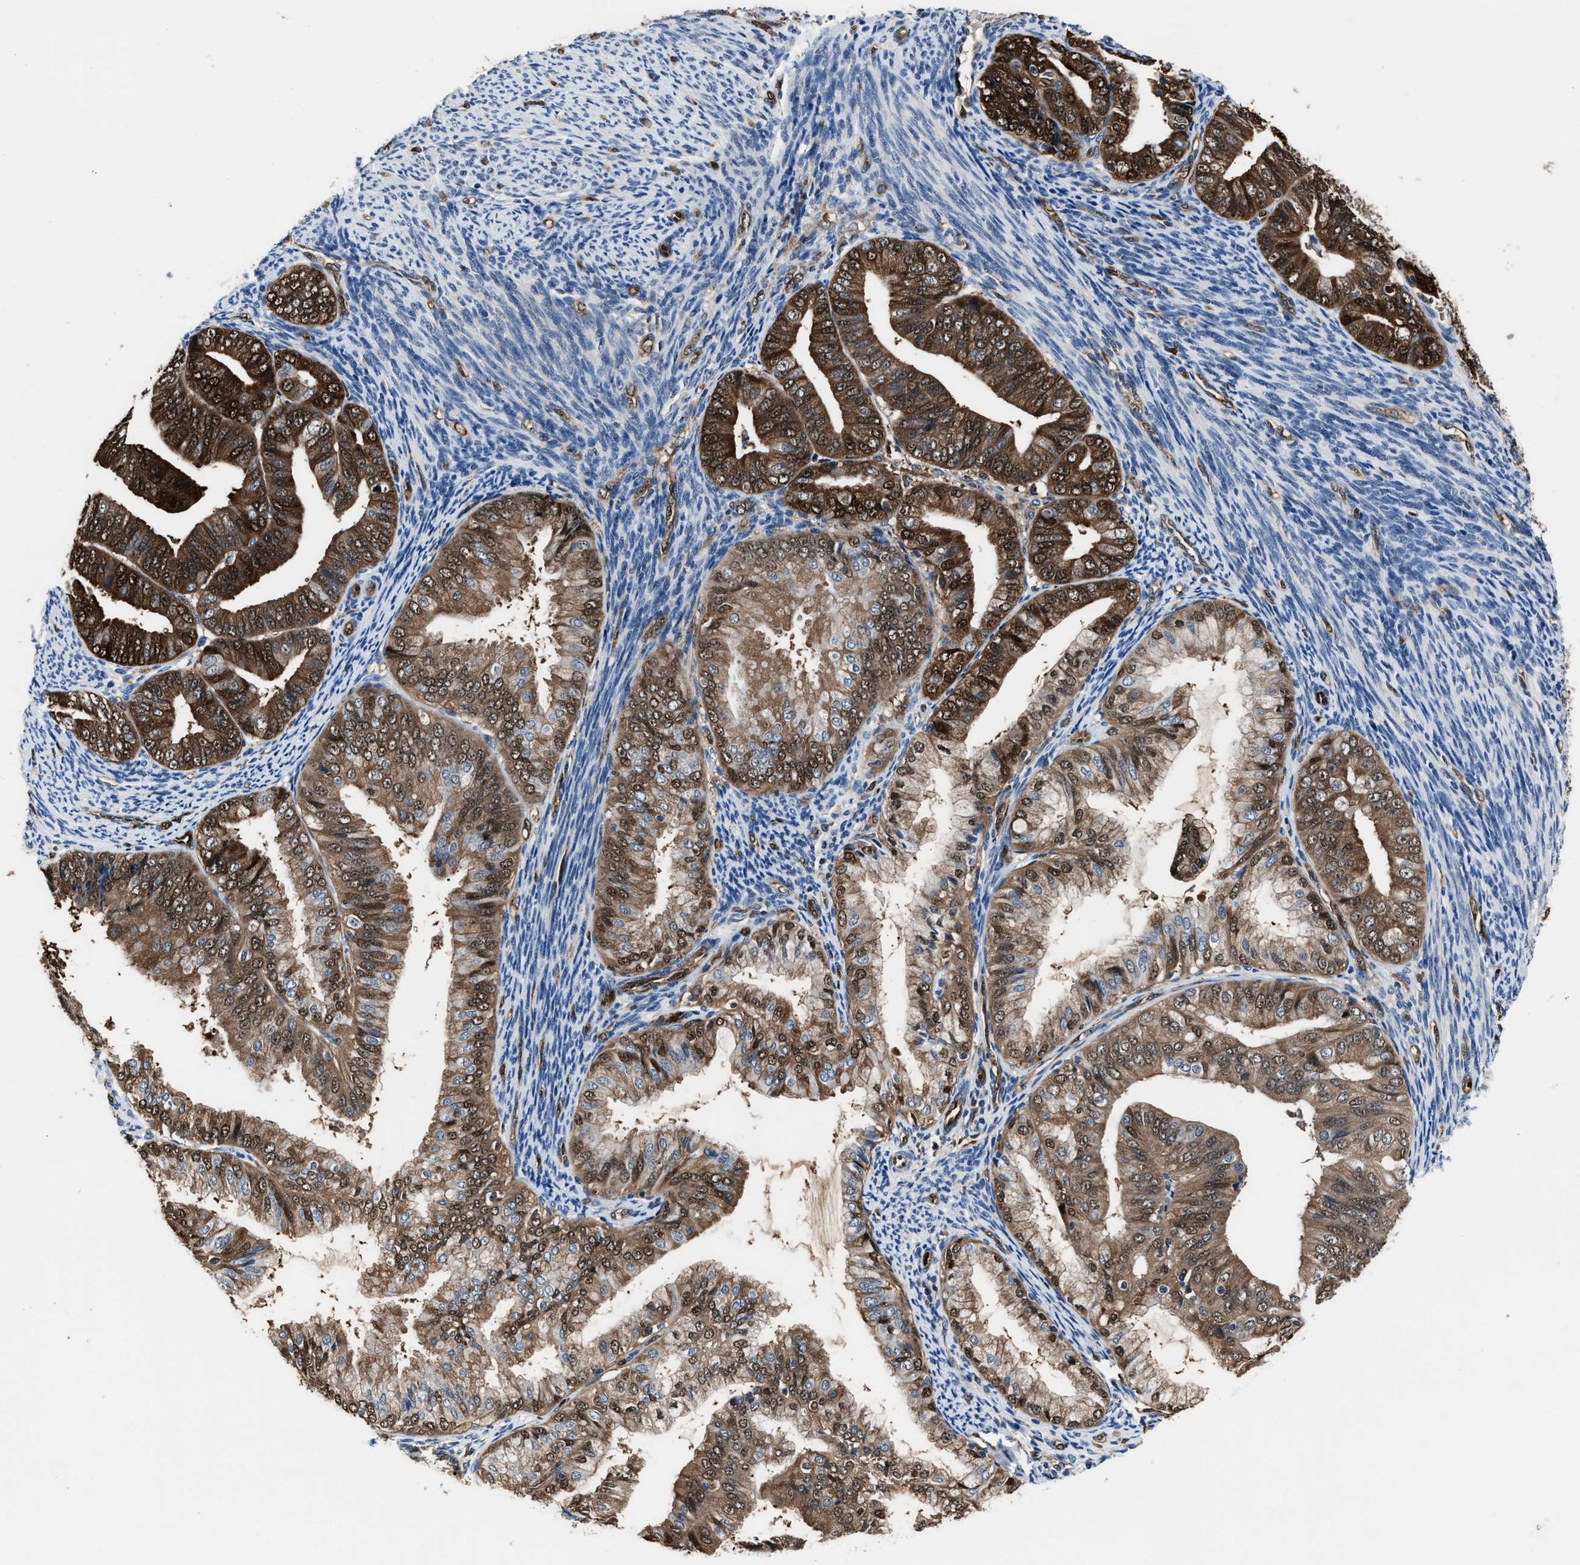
{"staining": {"intensity": "strong", "quantity": "25%-75%", "location": "cytoplasmic/membranous,nuclear"}, "tissue": "endometrial cancer", "cell_type": "Tumor cells", "image_type": "cancer", "snomed": [{"axis": "morphology", "description": "Adenocarcinoma, NOS"}, {"axis": "topography", "description": "Endometrium"}], "caption": "Protein staining displays strong cytoplasmic/membranous and nuclear staining in approximately 25%-75% of tumor cells in adenocarcinoma (endometrial). (brown staining indicates protein expression, while blue staining denotes nuclei).", "gene": "PPA1", "patient": {"sex": "female", "age": 63}}